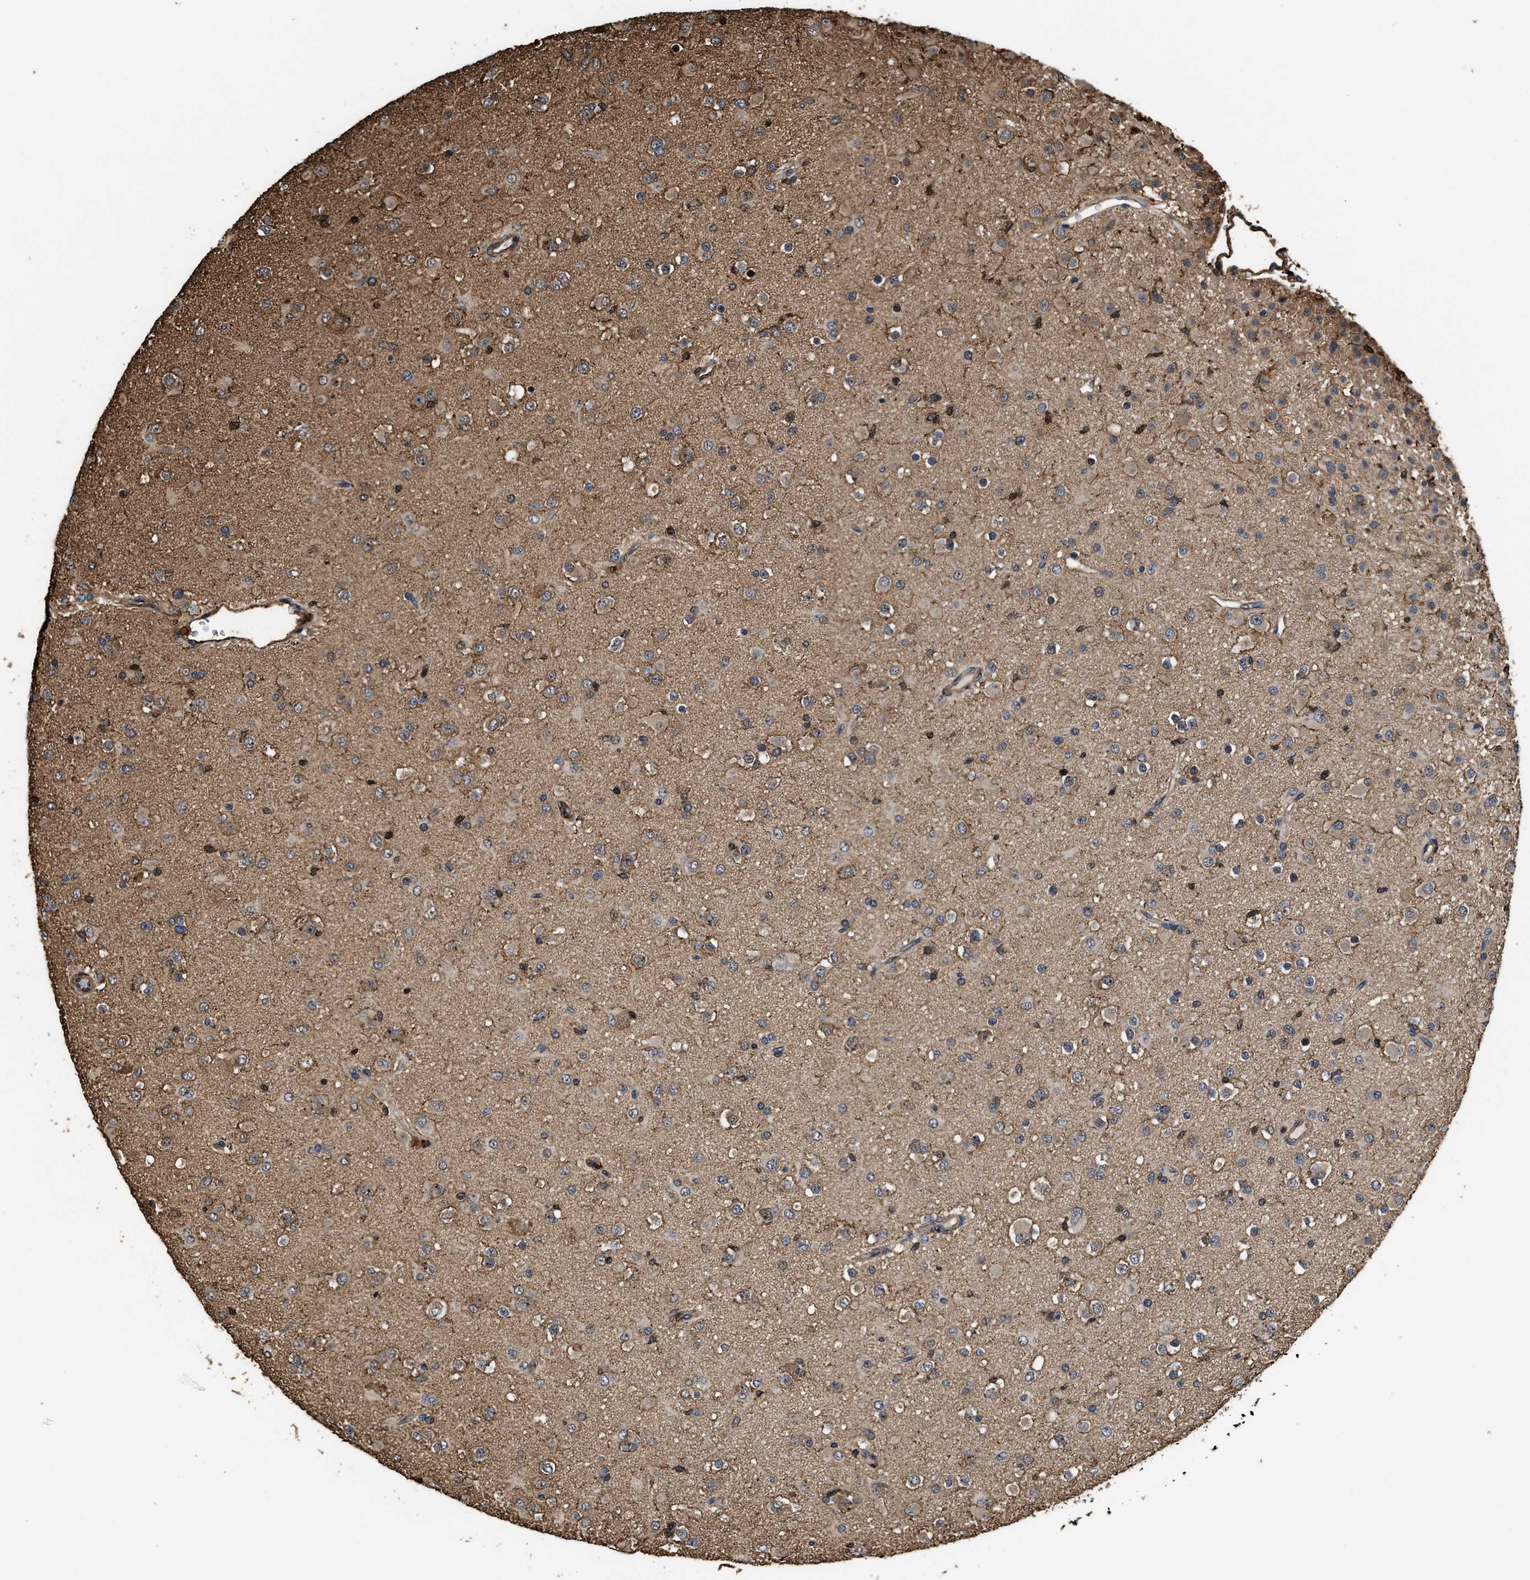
{"staining": {"intensity": "weak", "quantity": ">75%", "location": "cytoplasmic/membranous"}, "tissue": "glioma", "cell_type": "Tumor cells", "image_type": "cancer", "snomed": [{"axis": "morphology", "description": "Glioma, malignant, Low grade"}, {"axis": "topography", "description": "Brain"}], "caption": "A brown stain labels weak cytoplasmic/membranous expression of a protein in human low-grade glioma (malignant) tumor cells.", "gene": "KBTBD2", "patient": {"sex": "male", "age": 65}}